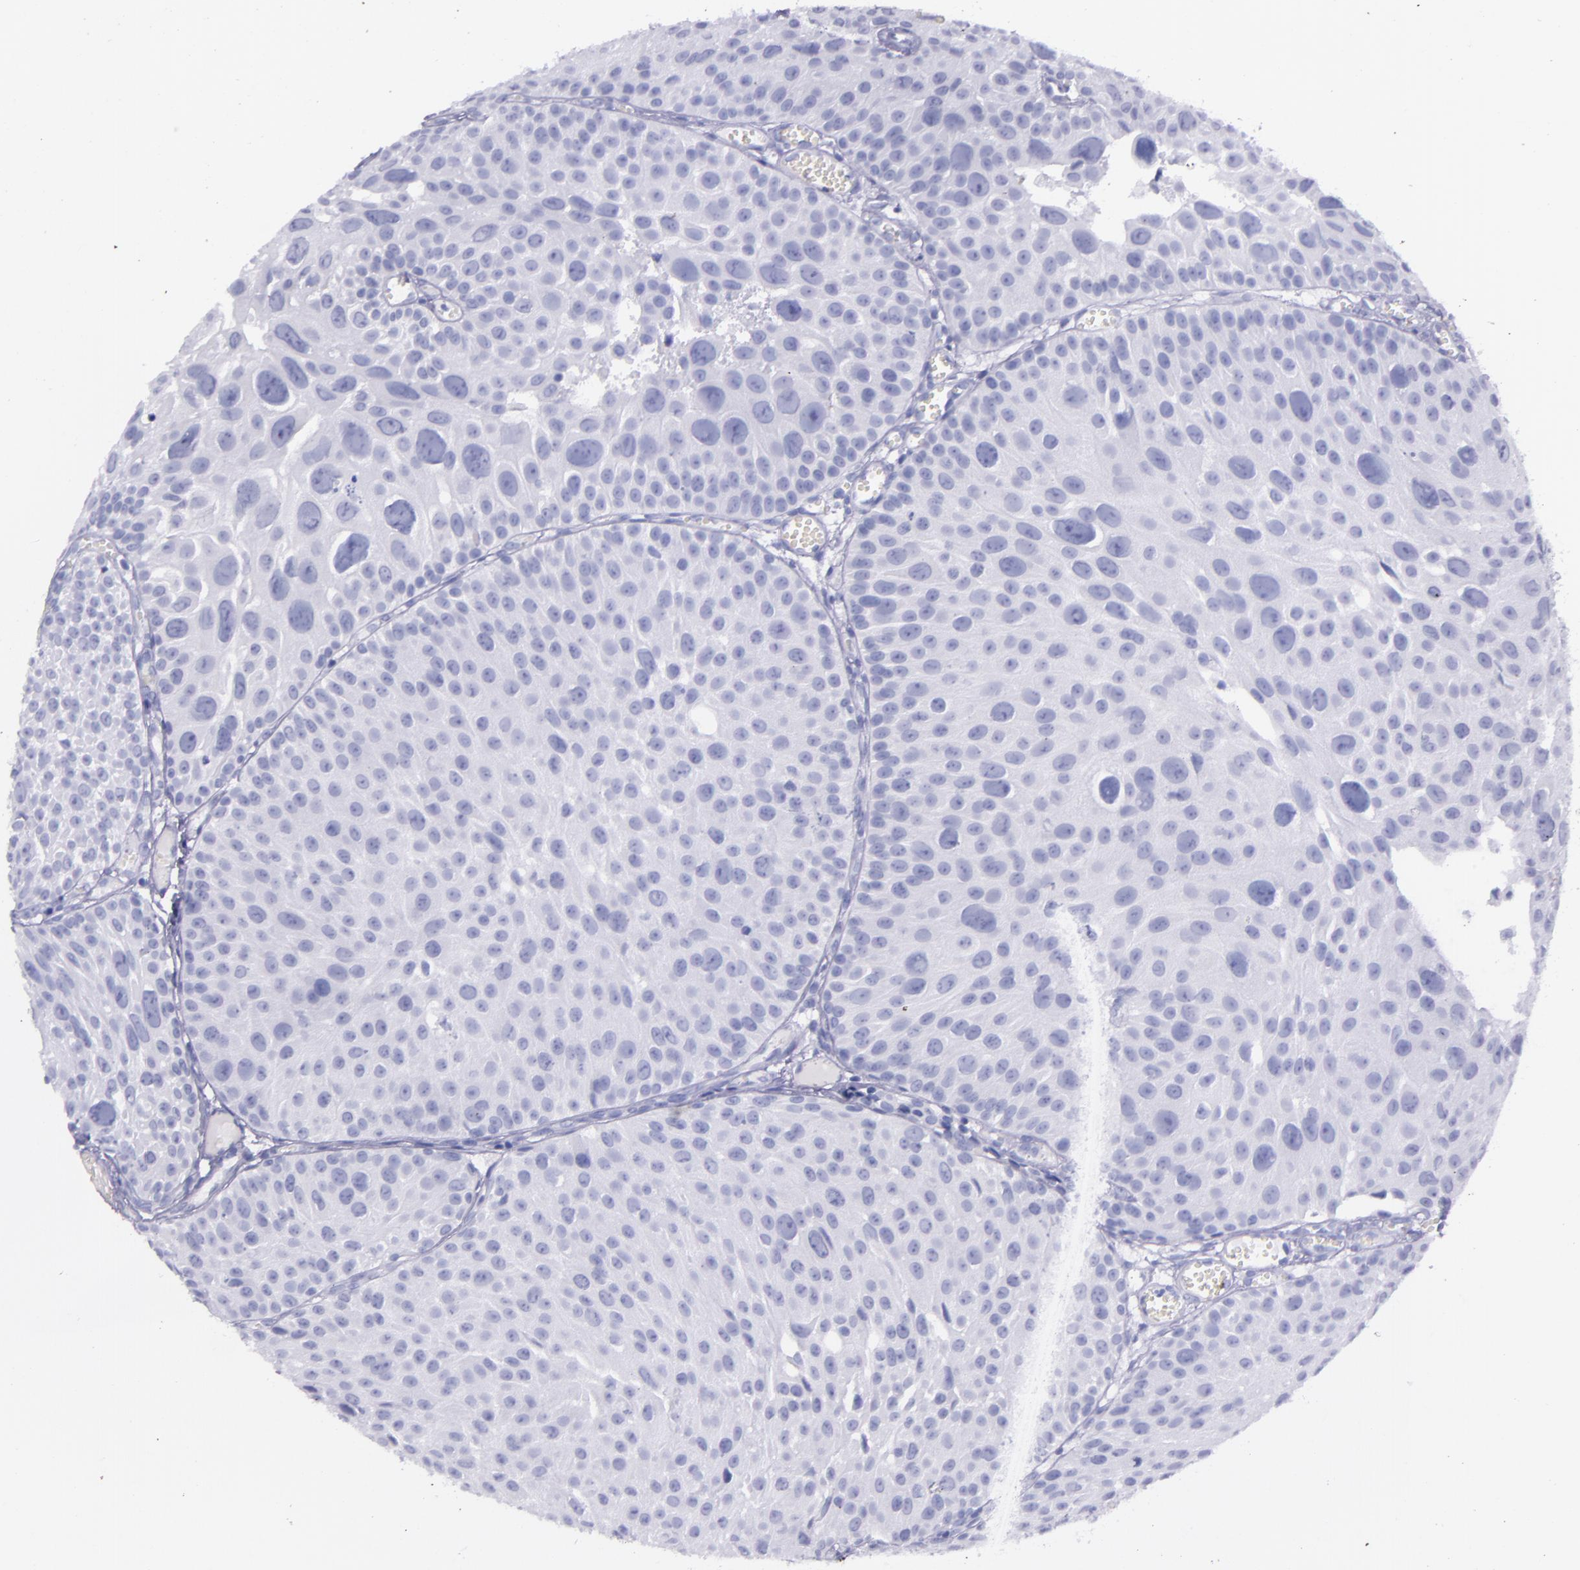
{"staining": {"intensity": "negative", "quantity": "none", "location": "none"}, "tissue": "urothelial cancer", "cell_type": "Tumor cells", "image_type": "cancer", "snomed": [{"axis": "morphology", "description": "Urothelial carcinoma, High grade"}, {"axis": "topography", "description": "Urinary bladder"}], "caption": "Urothelial cancer was stained to show a protein in brown. There is no significant expression in tumor cells. (DAB (3,3'-diaminobenzidine) immunohistochemistry with hematoxylin counter stain).", "gene": "SFTPA2", "patient": {"sex": "female", "age": 78}}